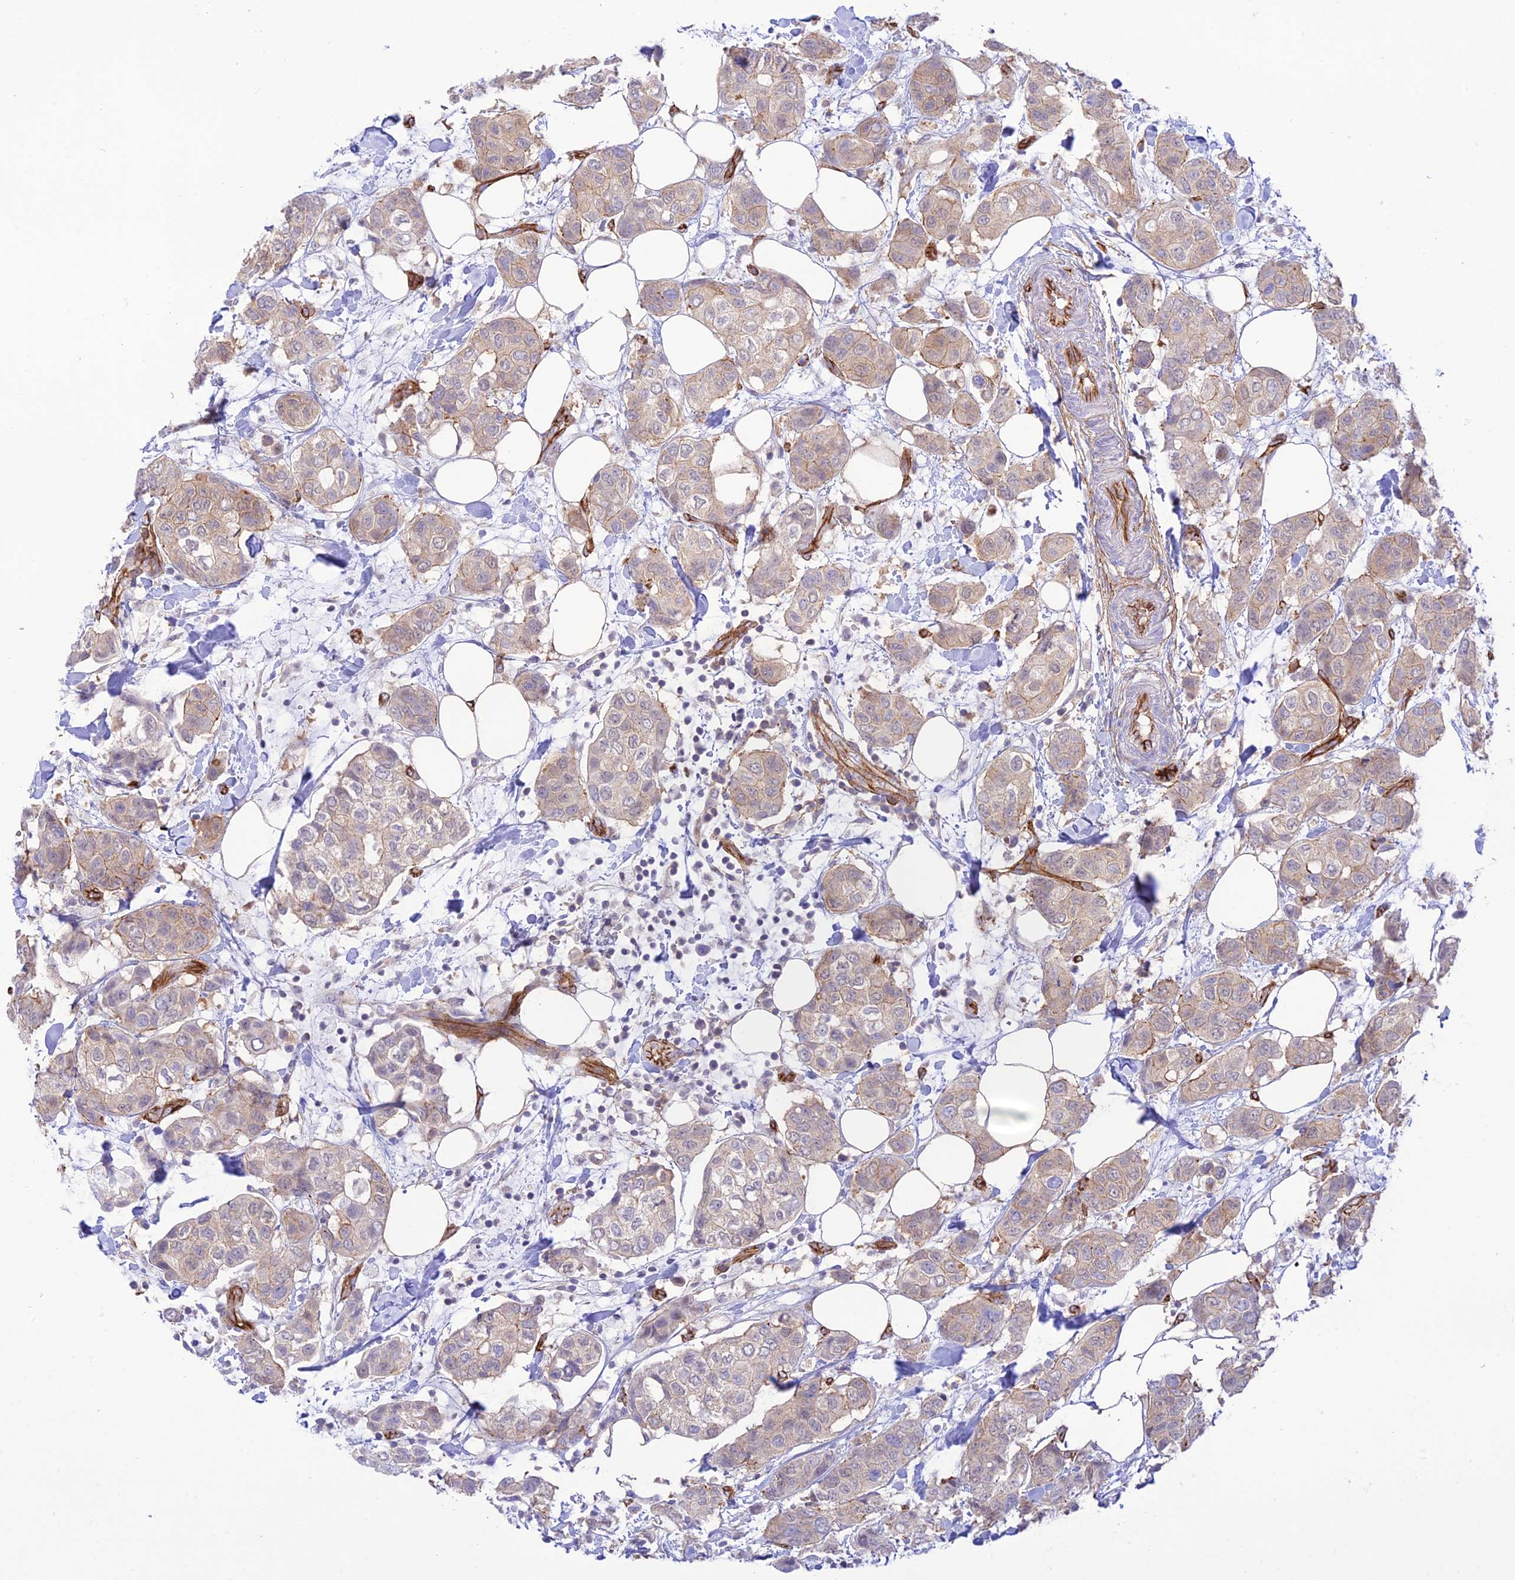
{"staining": {"intensity": "weak", "quantity": ">75%", "location": "cytoplasmic/membranous"}, "tissue": "breast cancer", "cell_type": "Tumor cells", "image_type": "cancer", "snomed": [{"axis": "morphology", "description": "Lobular carcinoma"}, {"axis": "topography", "description": "Breast"}], "caption": "Protein staining shows weak cytoplasmic/membranous positivity in about >75% of tumor cells in breast cancer (lobular carcinoma). (brown staining indicates protein expression, while blue staining denotes nuclei).", "gene": "YPEL5", "patient": {"sex": "female", "age": 51}}